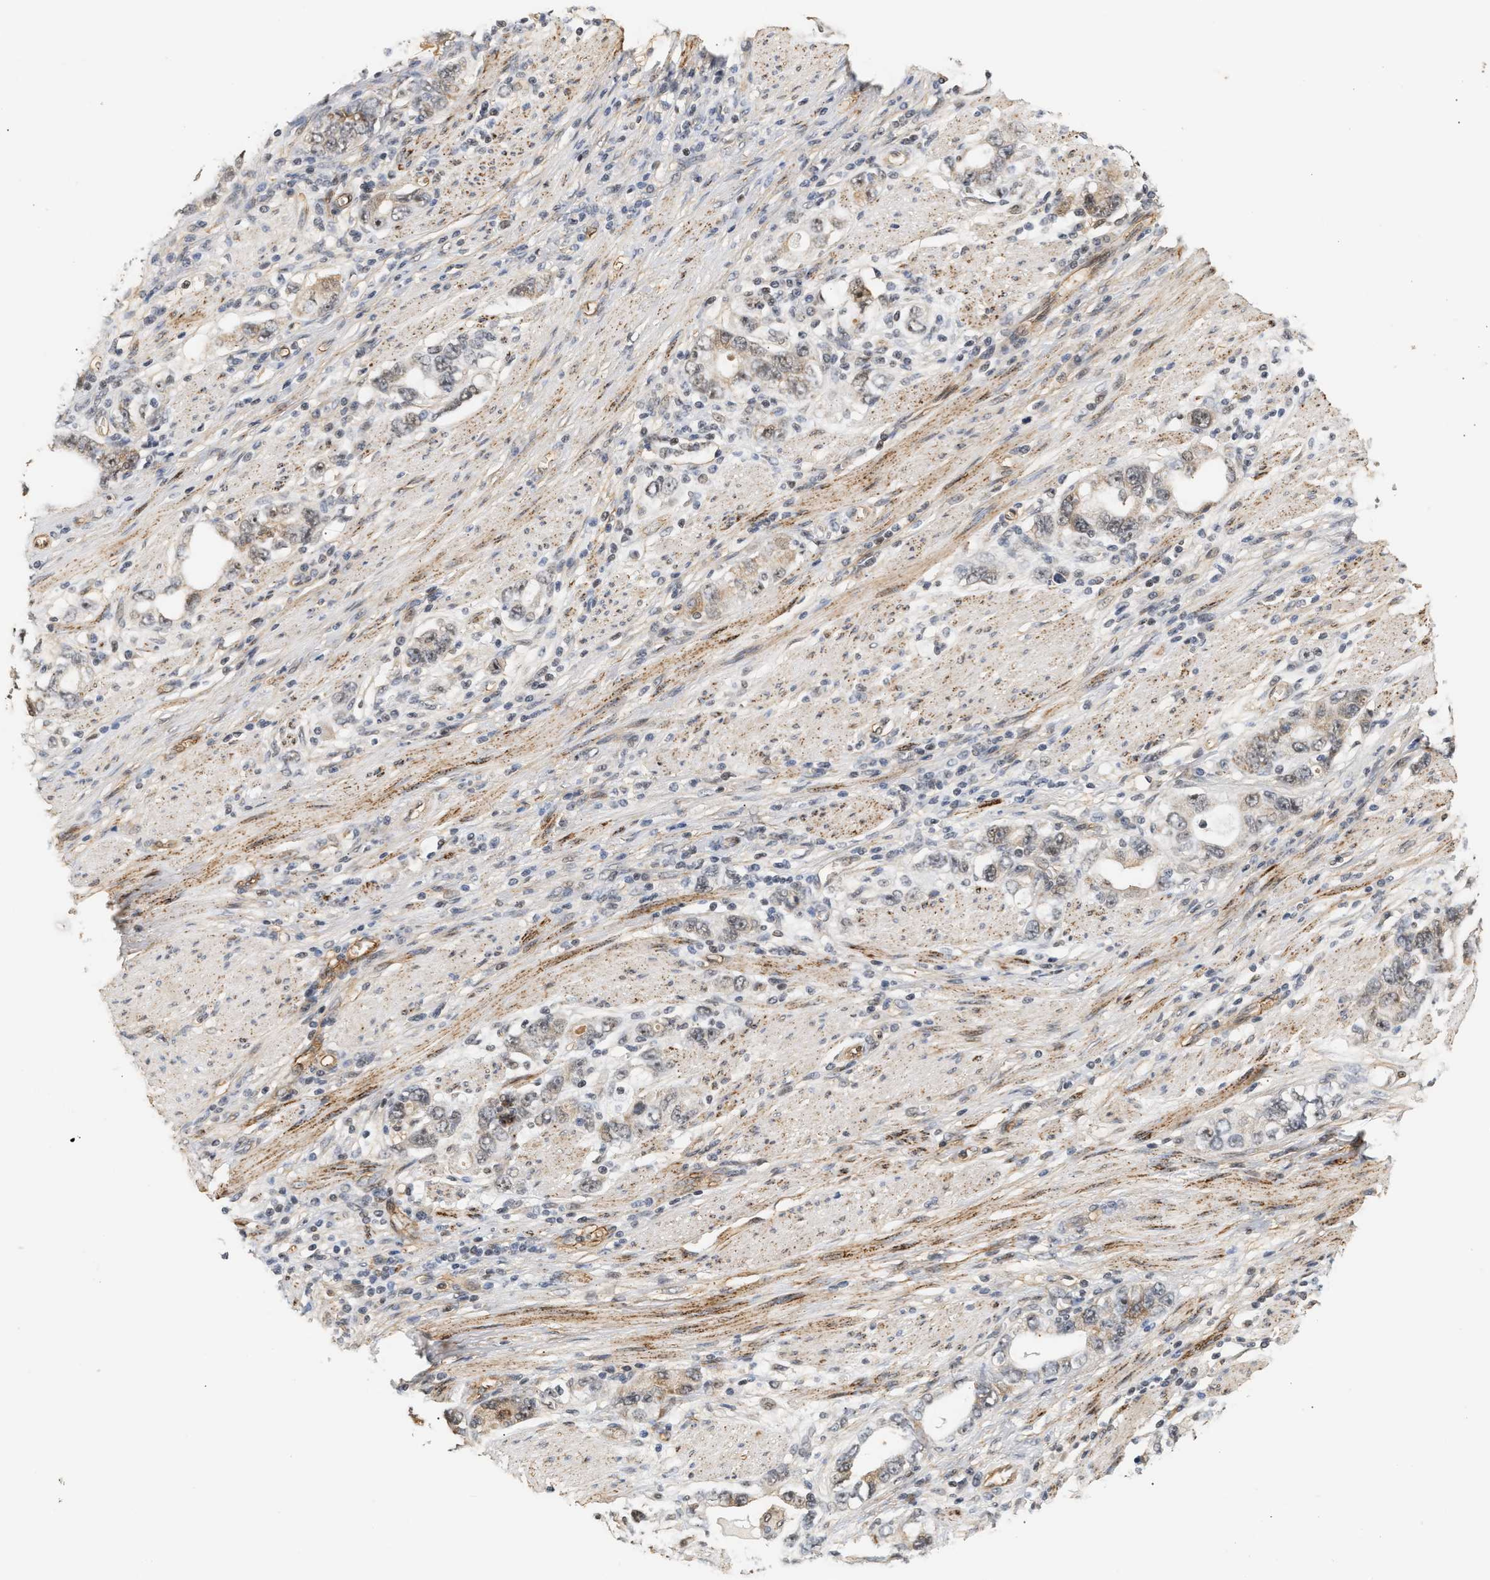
{"staining": {"intensity": "weak", "quantity": "<25%", "location": "cytoplasmic/membranous,nuclear"}, "tissue": "stomach cancer", "cell_type": "Tumor cells", "image_type": "cancer", "snomed": [{"axis": "morphology", "description": "Adenocarcinoma, NOS"}, {"axis": "topography", "description": "Stomach, lower"}], "caption": "Tumor cells are negative for brown protein staining in stomach cancer (adenocarcinoma). Nuclei are stained in blue.", "gene": "PLXND1", "patient": {"sex": "female", "age": 93}}